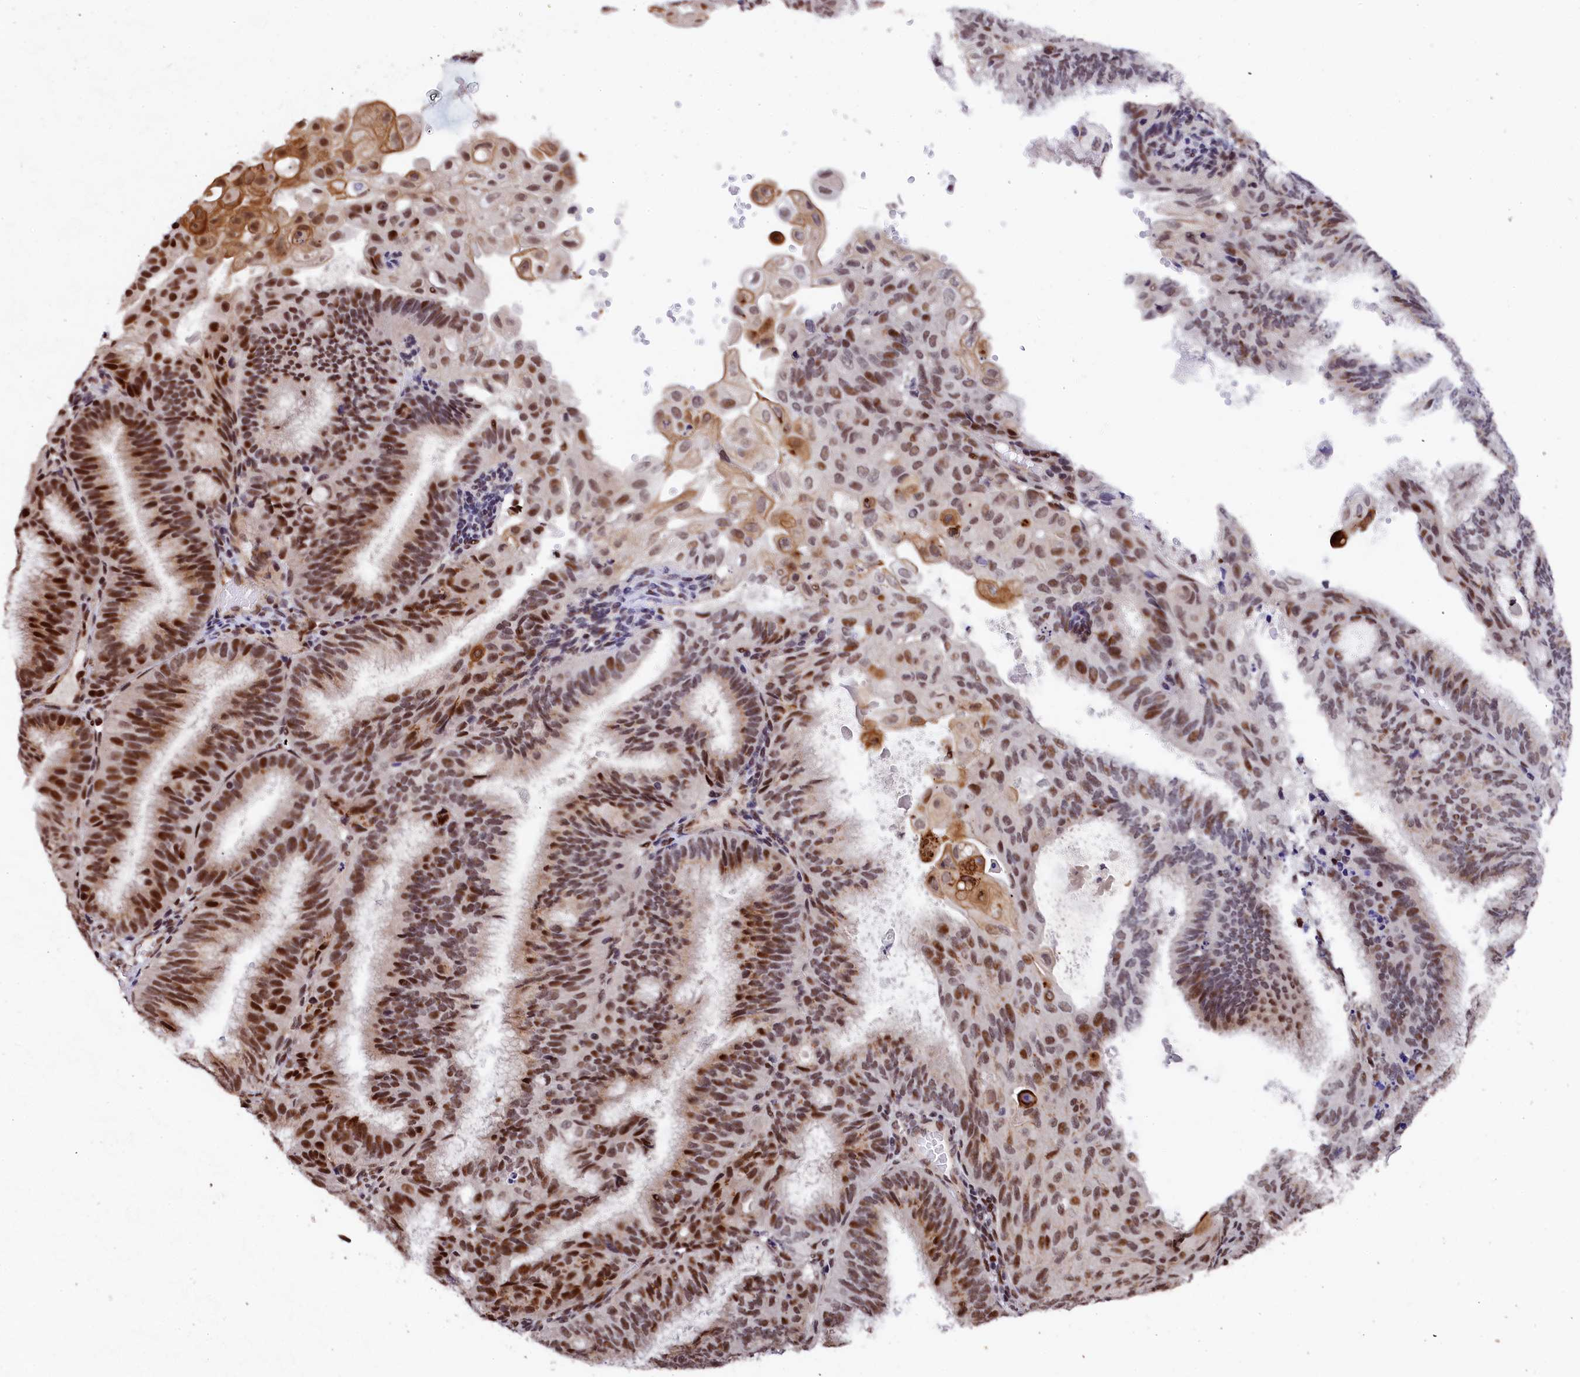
{"staining": {"intensity": "strong", "quantity": "25%-75%", "location": "nuclear"}, "tissue": "endometrial cancer", "cell_type": "Tumor cells", "image_type": "cancer", "snomed": [{"axis": "morphology", "description": "Adenocarcinoma, NOS"}, {"axis": "topography", "description": "Endometrium"}], "caption": "Immunohistochemical staining of human endometrial cancer (adenocarcinoma) exhibits high levels of strong nuclear protein expression in approximately 25%-75% of tumor cells. Nuclei are stained in blue.", "gene": "ADIG", "patient": {"sex": "female", "age": 49}}